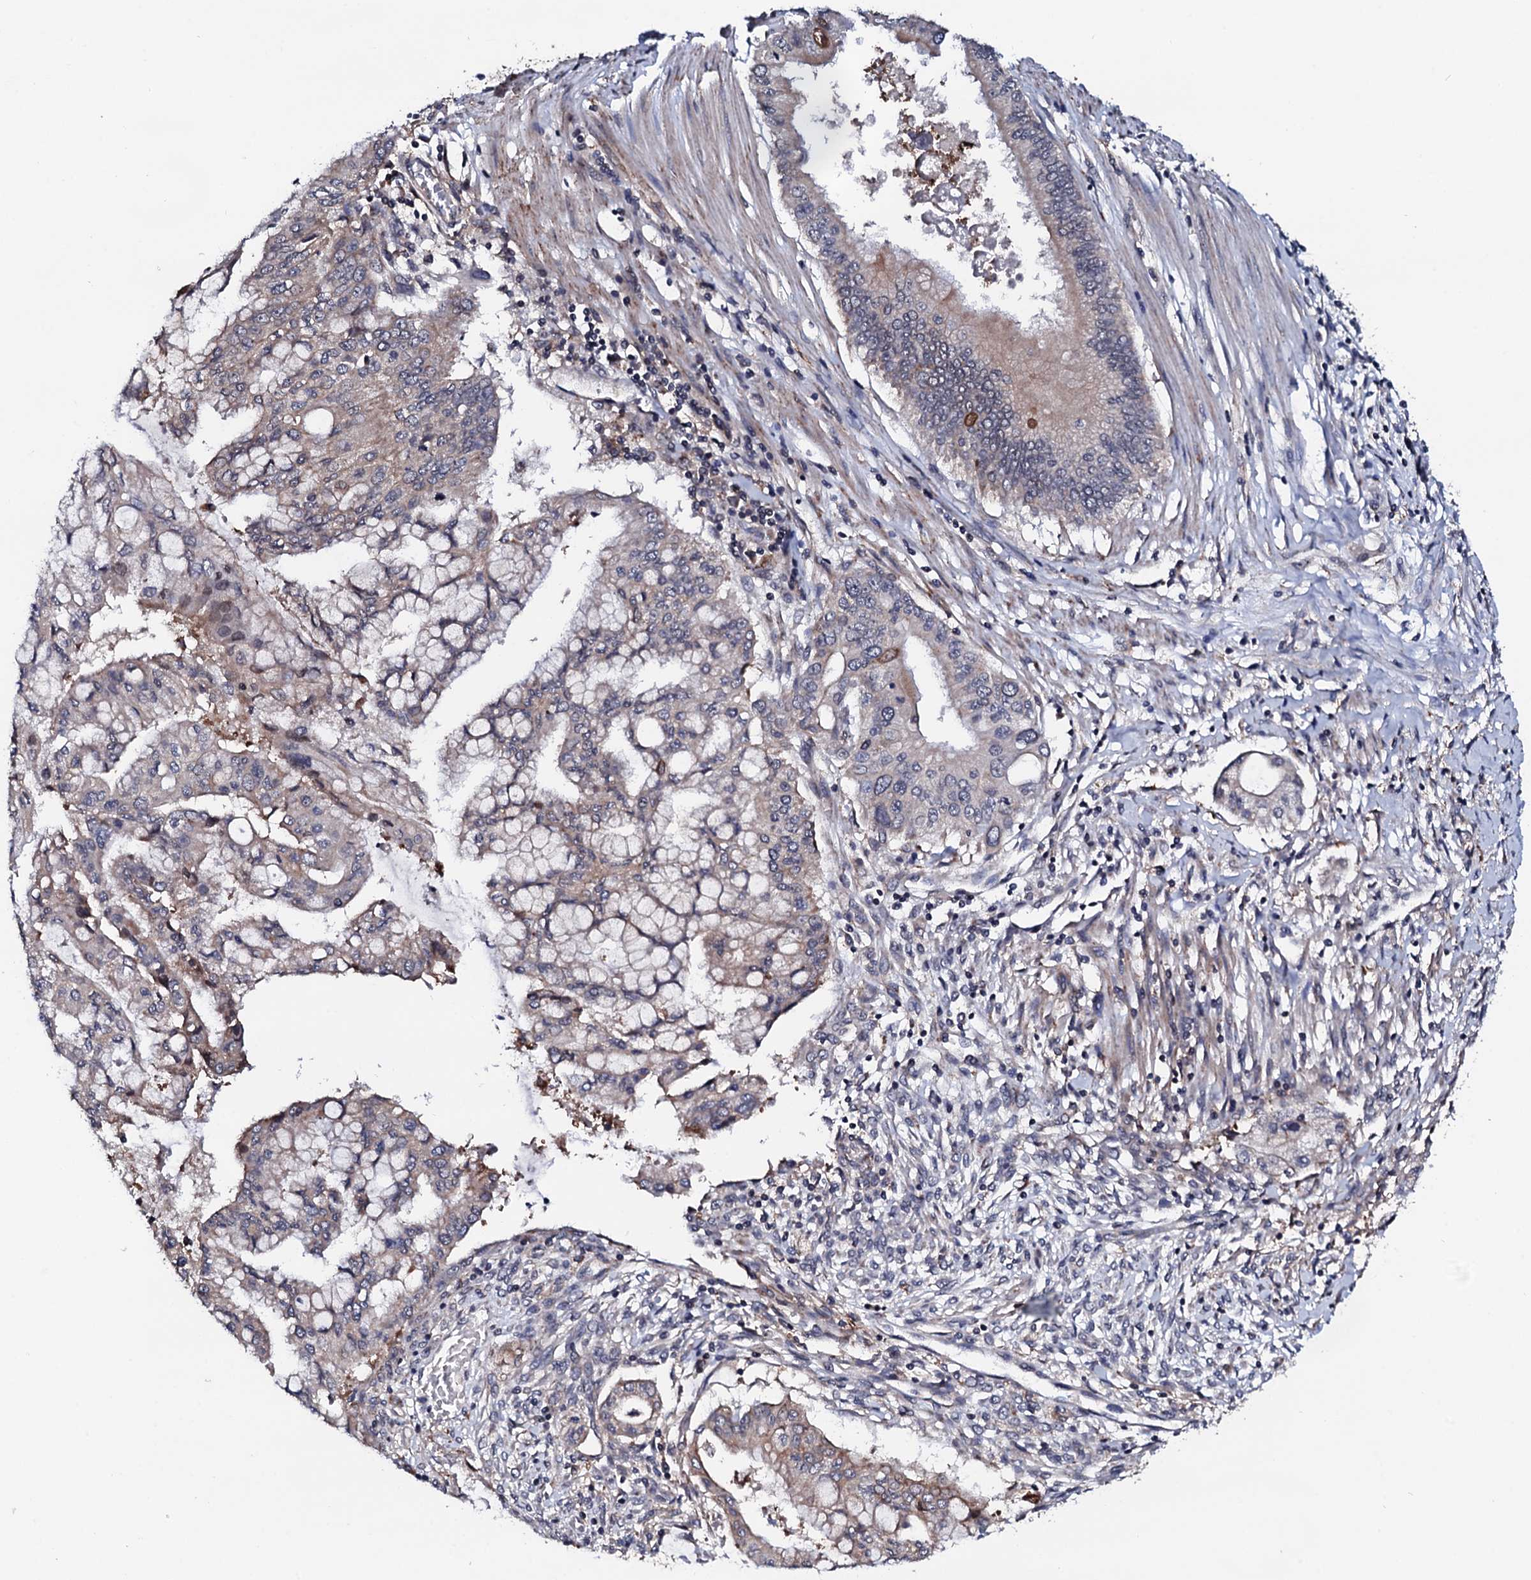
{"staining": {"intensity": "weak", "quantity": "<25%", "location": "cytoplasmic/membranous,nuclear"}, "tissue": "pancreatic cancer", "cell_type": "Tumor cells", "image_type": "cancer", "snomed": [{"axis": "morphology", "description": "Adenocarcinoma, NOS"}, {"axis": "topography", "description": "Pancreas"}], "caption": "Immunohistochemical staining of pancreatic adenocarcinoma demonstrates no significant expression in tumor cells. (Immunohistochemistry, brightfield microscopy, high magnification).", "gene": "EDC3", "patient": {"sex": "male", "age": 46}}